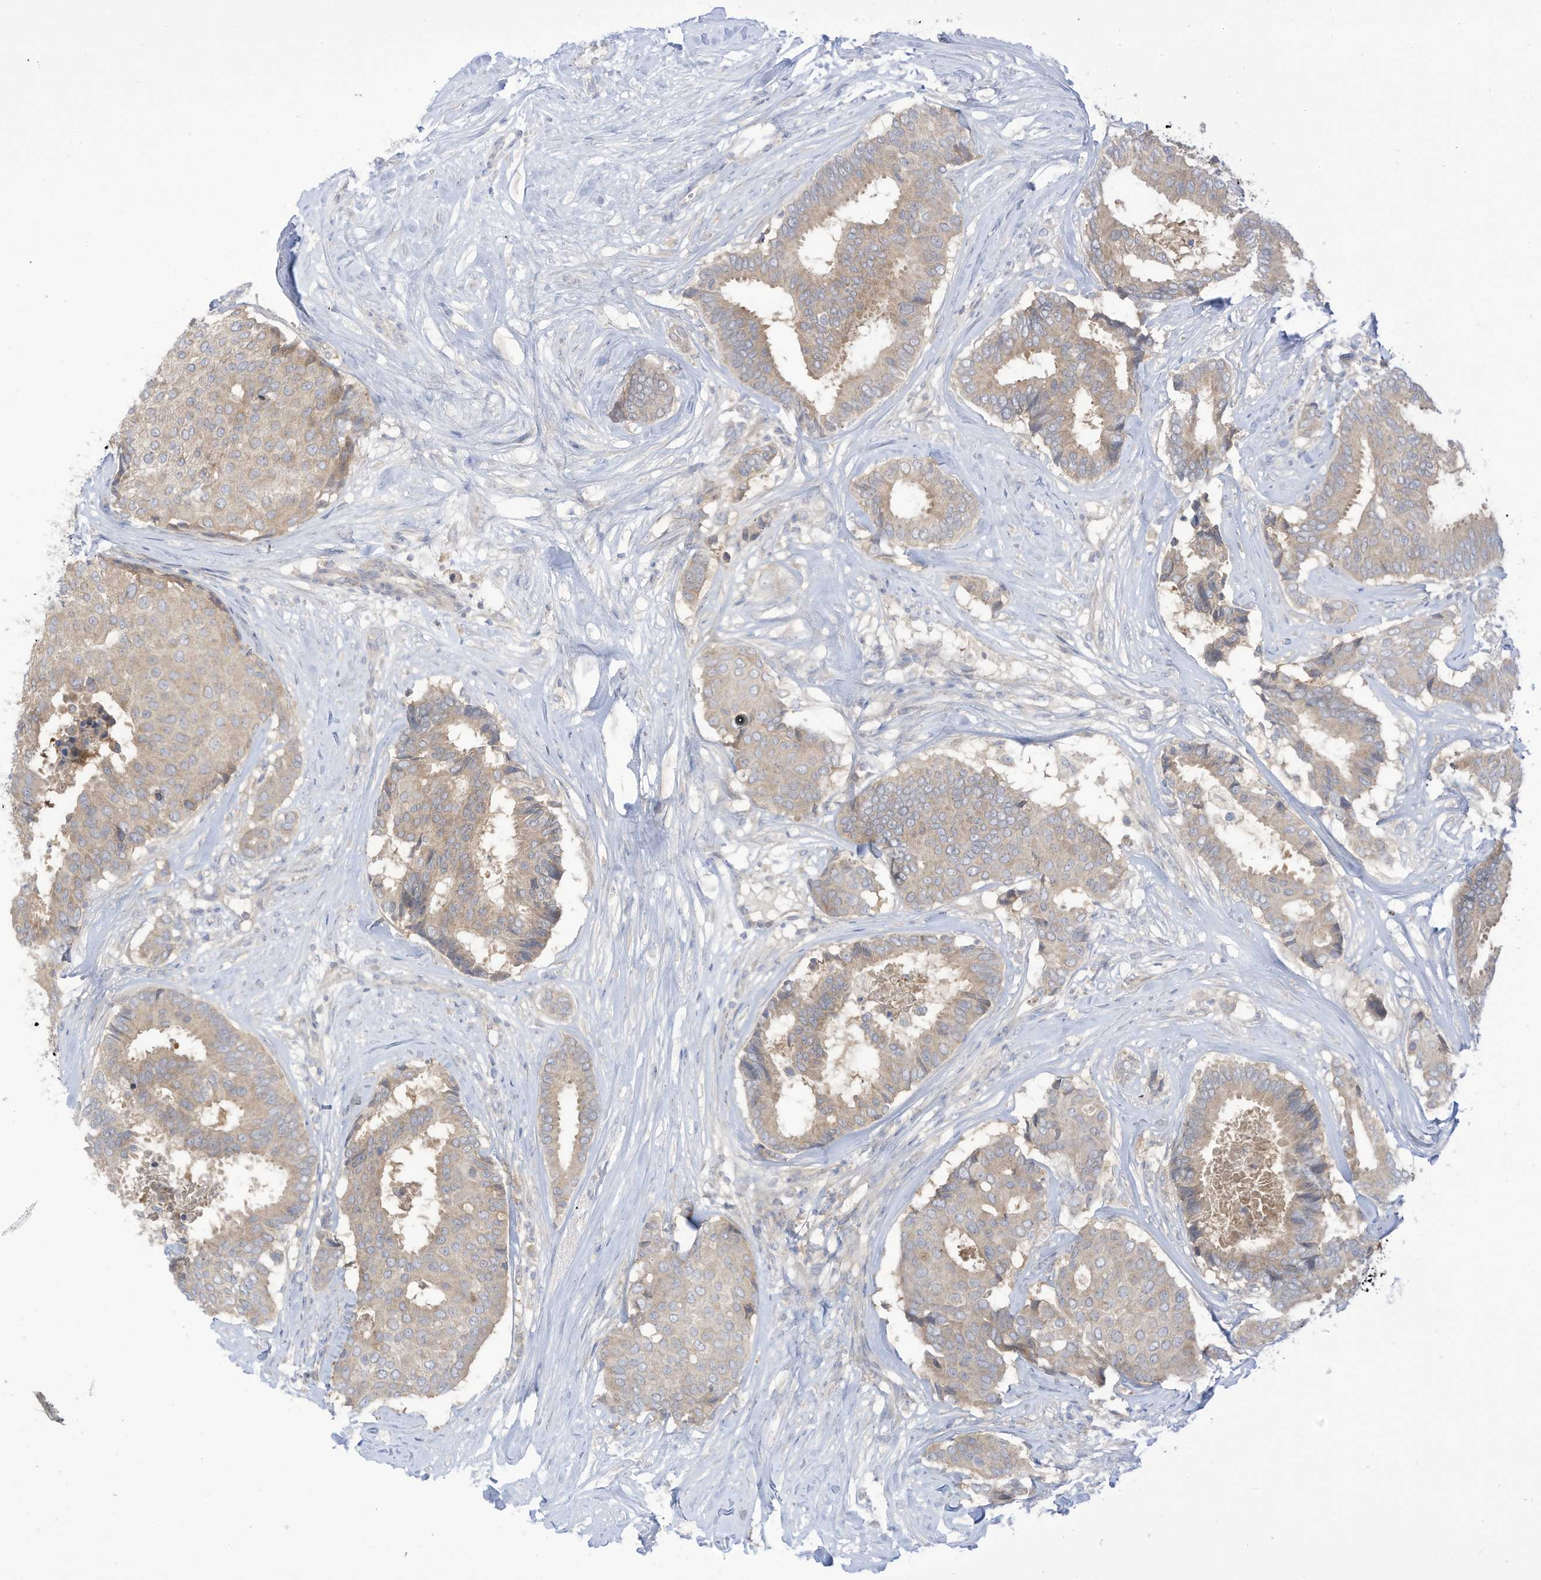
{"staining": {"intensity": "weak", "quantity": "<25%", "location": "cytoplasmic/membranous"}, "tissue": "breast cancer", "cell_type": "Tumor cells", "image_type": "cancer", "snomed": [{"axis": "morphology", "description": "Duct carcinoma"}, {"axis": "topography", "description": "Breast"}], "caption": "There is no significant positivity in tumor cells of breast intraductal carcinoma.", "gene": "LRRN2", "patient": {"sex": "female", "age": 75}}